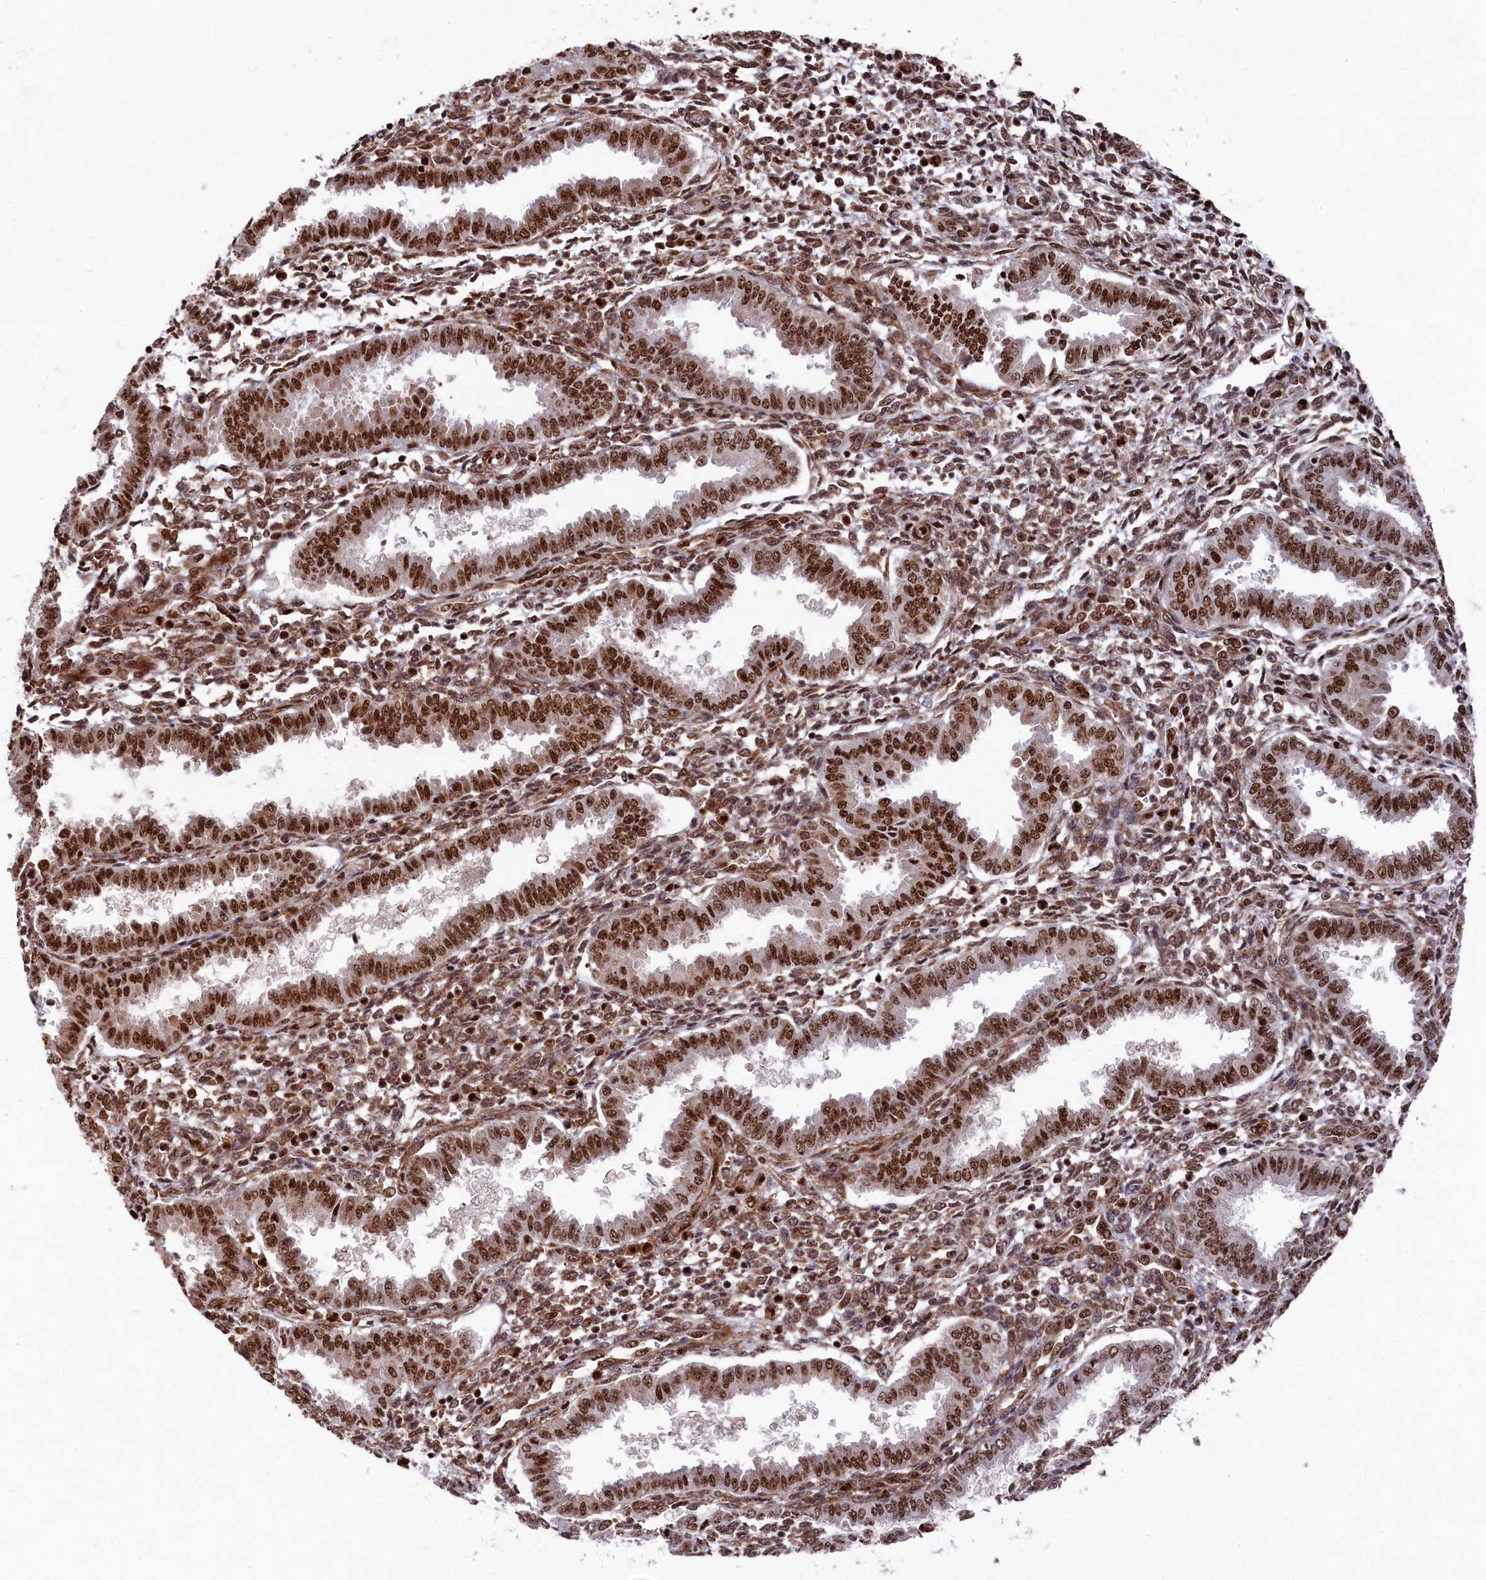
{"staining": {"intensity": "moderate", "quantity": "25%-75%", "location": "nuclear"}, "tissue": "endometrium", "cell_type": "Cells in endometrial stroma", "image_type": "normal", "snomed": [{"axis": "morphology", "description": "Normal tissue, NOS"}, {"axis": "topography", "description": "Endometrium"}], "caption": "Endometrium stained with a brown dye exhibits moderate nuclear positive expression in approximately 25%-75% of cells in endometrial stroma.", "gene": "PRPF31", "patient": {"sex": "female", "age": 24}}